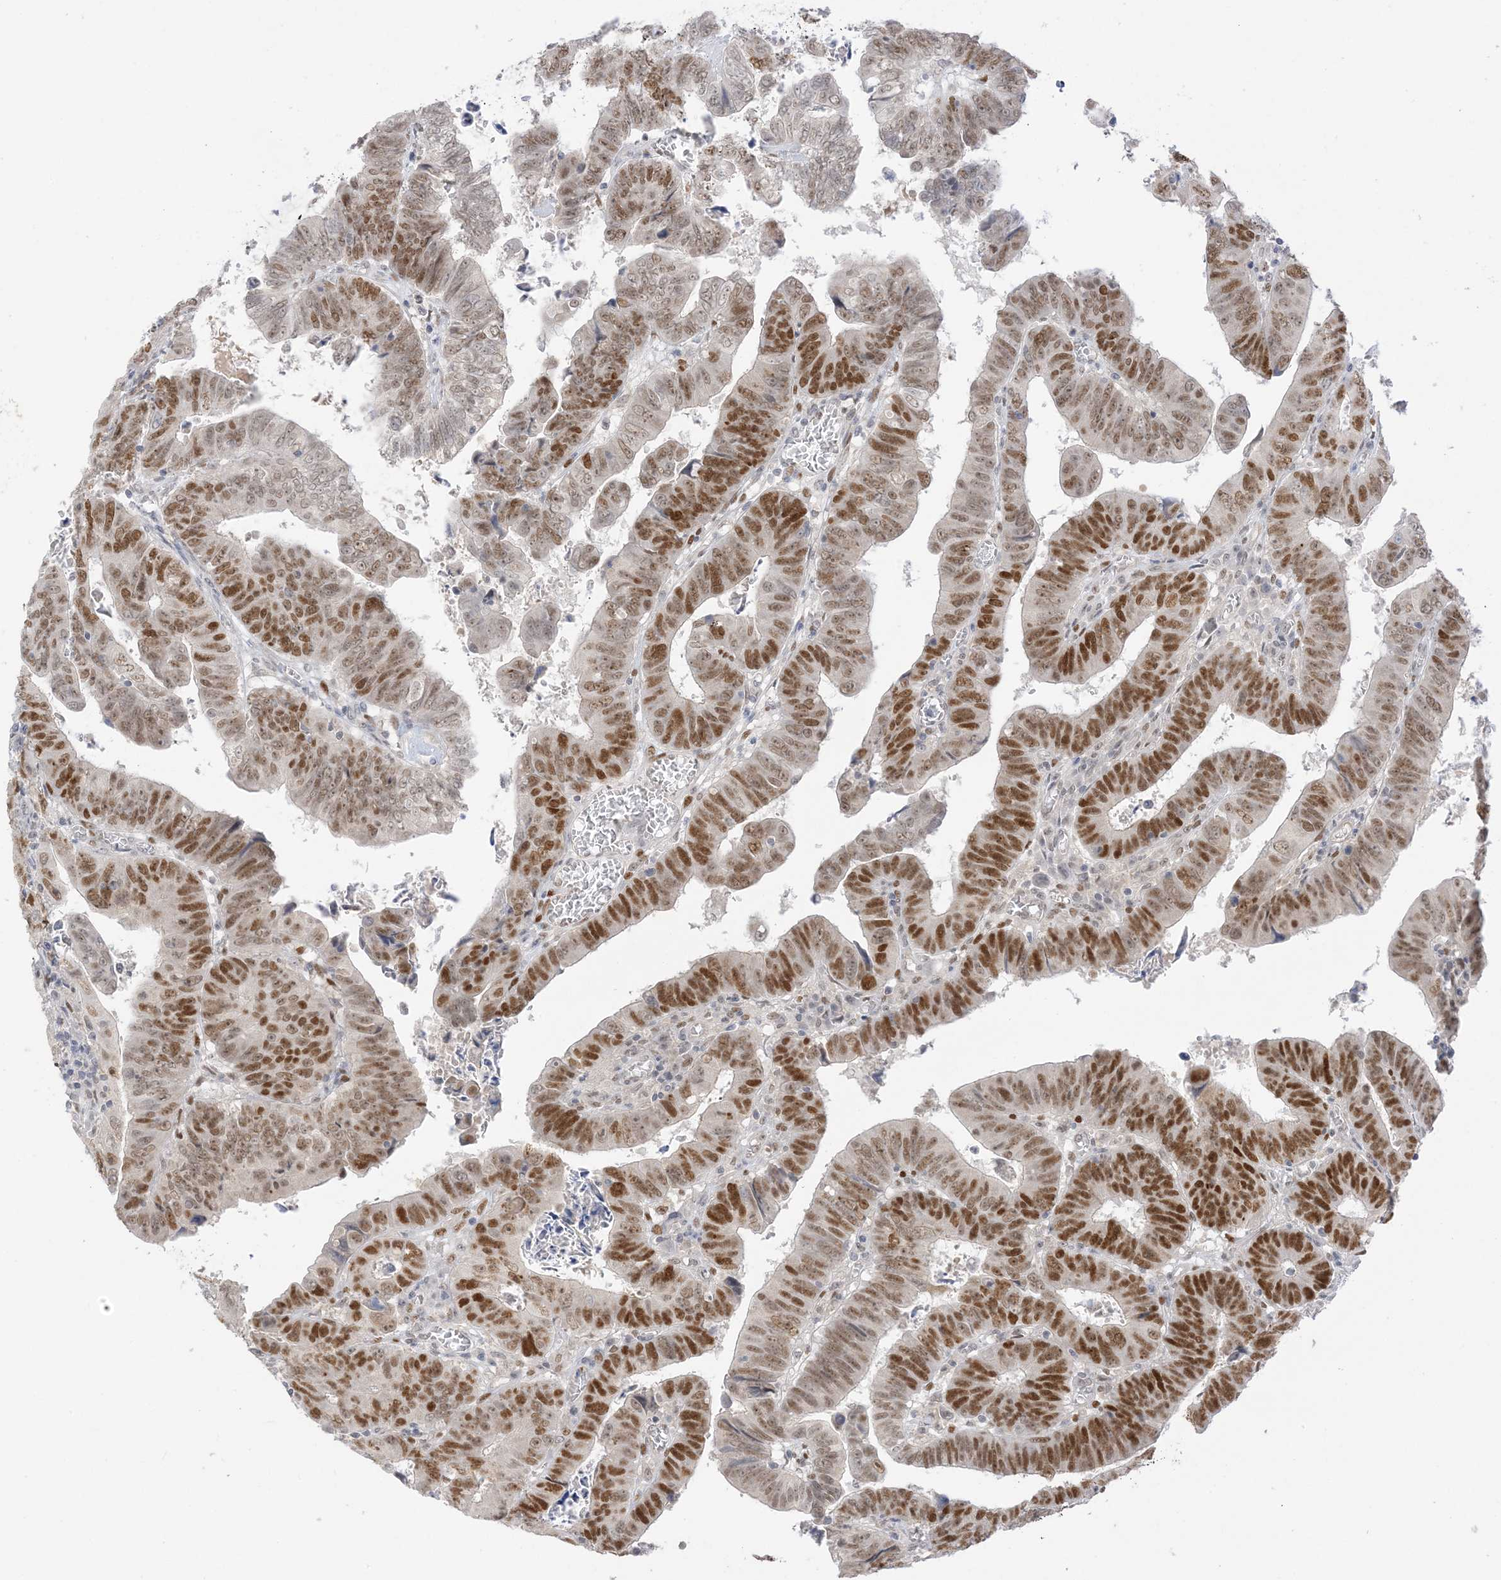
{"staining": {"intensity": "moderate", "quantity": ">75%", "location": "nuclear"}, "tissue": "colorectal cancer", "cell_type": "Tumor cells", "image_type": "cancer", "snomed": [{"axis": "morphology", "description": "Normal tissue, NOS"}, {"axis": "morphology", "description": "Adenocarcinoma, NOS"}, {"axis": "topography", "description": "Rectum"}], "caption": "An immunohistochemistry (IHC) image of tumor tissue is shown. Protein staining in brown highlights moderate nuclear positivity in colorectal adenocarcinoma within tumor cells. (DAB (3,3'-diaminobenzidine) IHC with brightfield microscopy, high magnification).", "gene": "MSL3", "patient": {"sex": "female", "age": 65}}